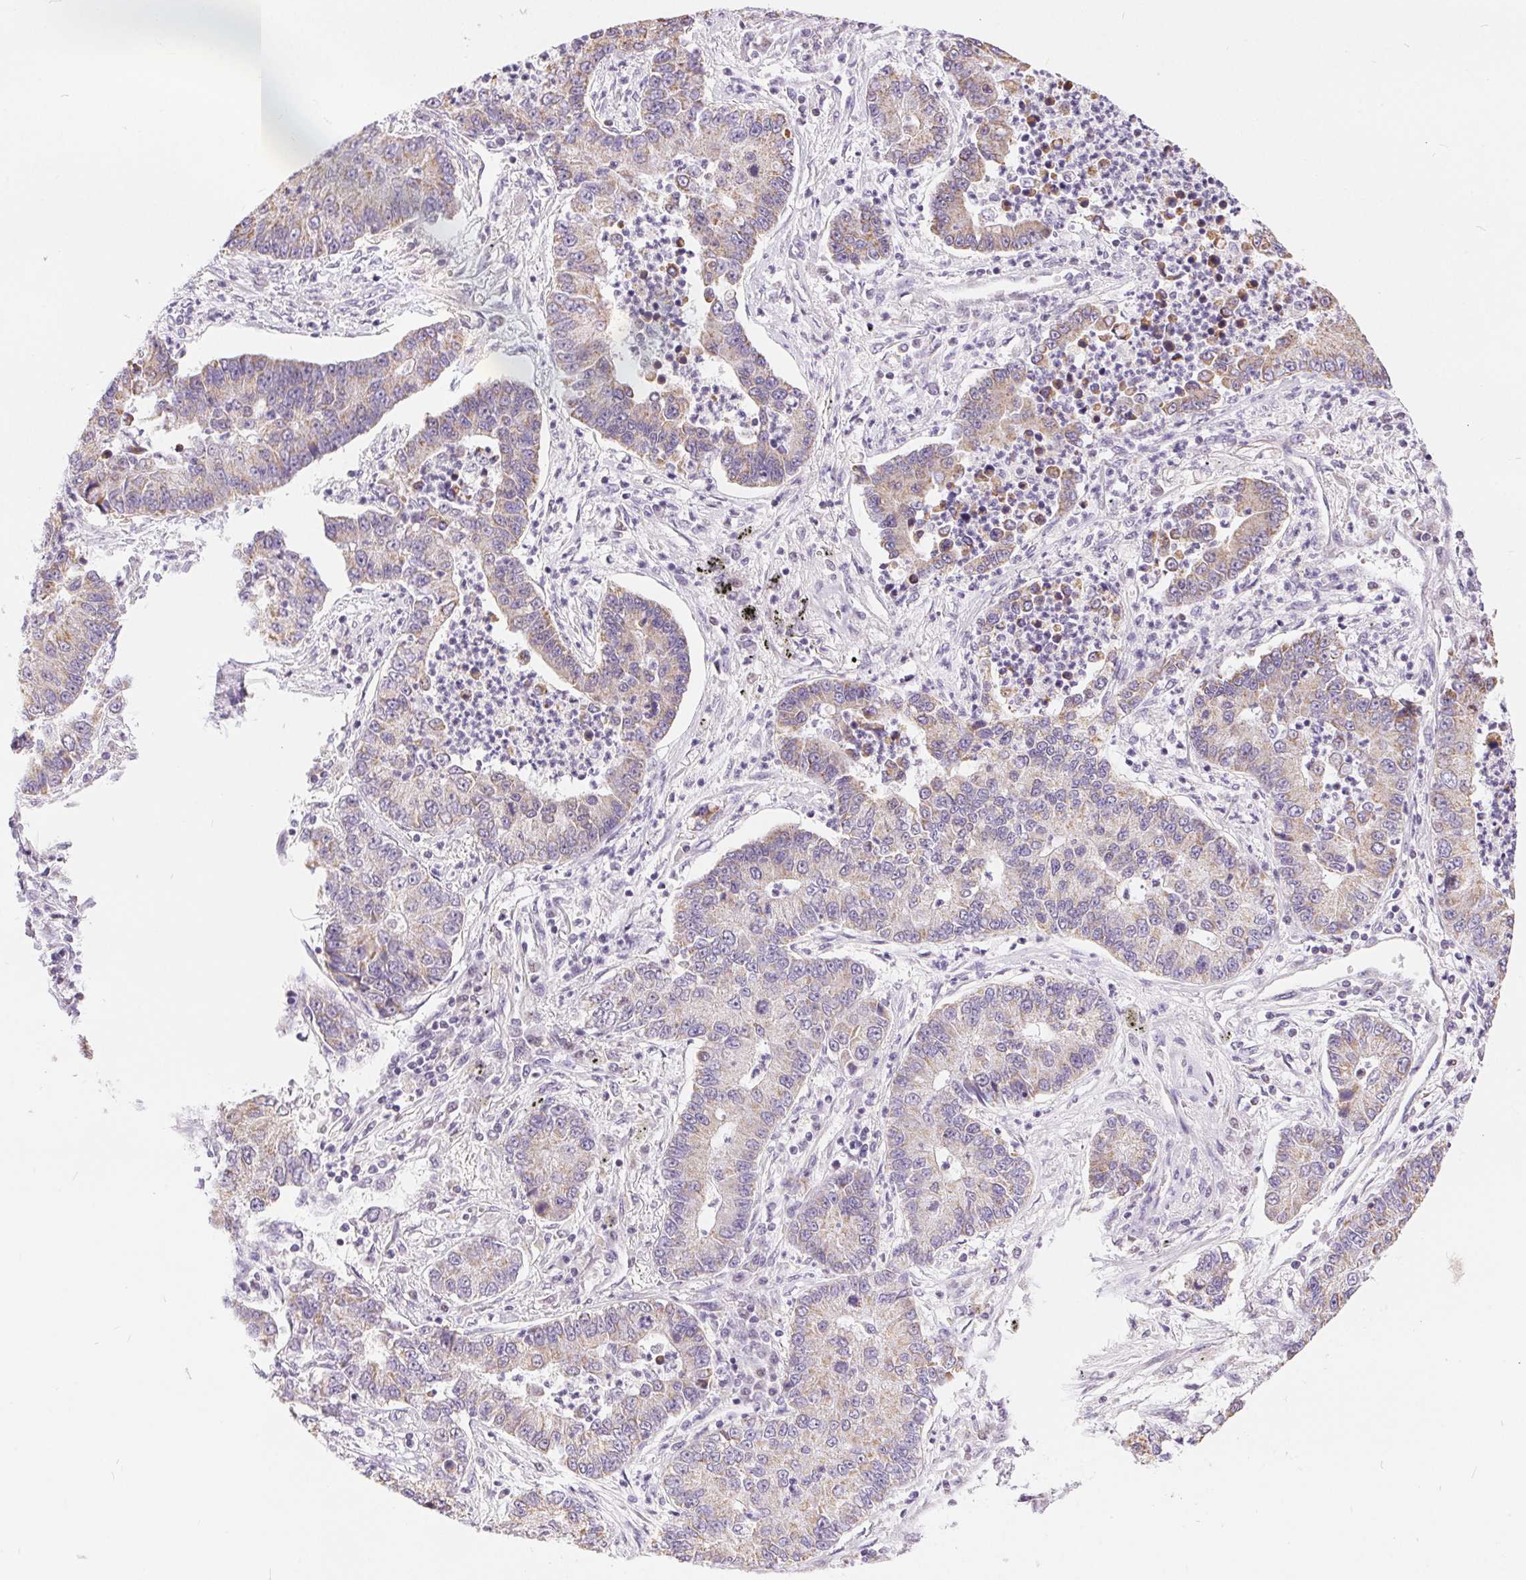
{"staining": {"intensity": "weak", "quantity": "25%-75%", "location": "cytoplasmic/membranous"}, "tissue": "lung cancer", "cell_type": "Tumor cells", "image_type": "cancer", "snomed": [{"axis": "morphology", "description": "Adenocarcinoma, NOS"}, {"axis": "topography", "description": "Lung"}], "caption": "This micrograph shows immunohistochemistry (IHC) staining of lung adenocarcinoma, with low weak cytoplasmic/membranous expression in approximately 25%-75% of tumor cells.", "gene": "POU2F2", "patient": {"sex": "female", "age": 57}}